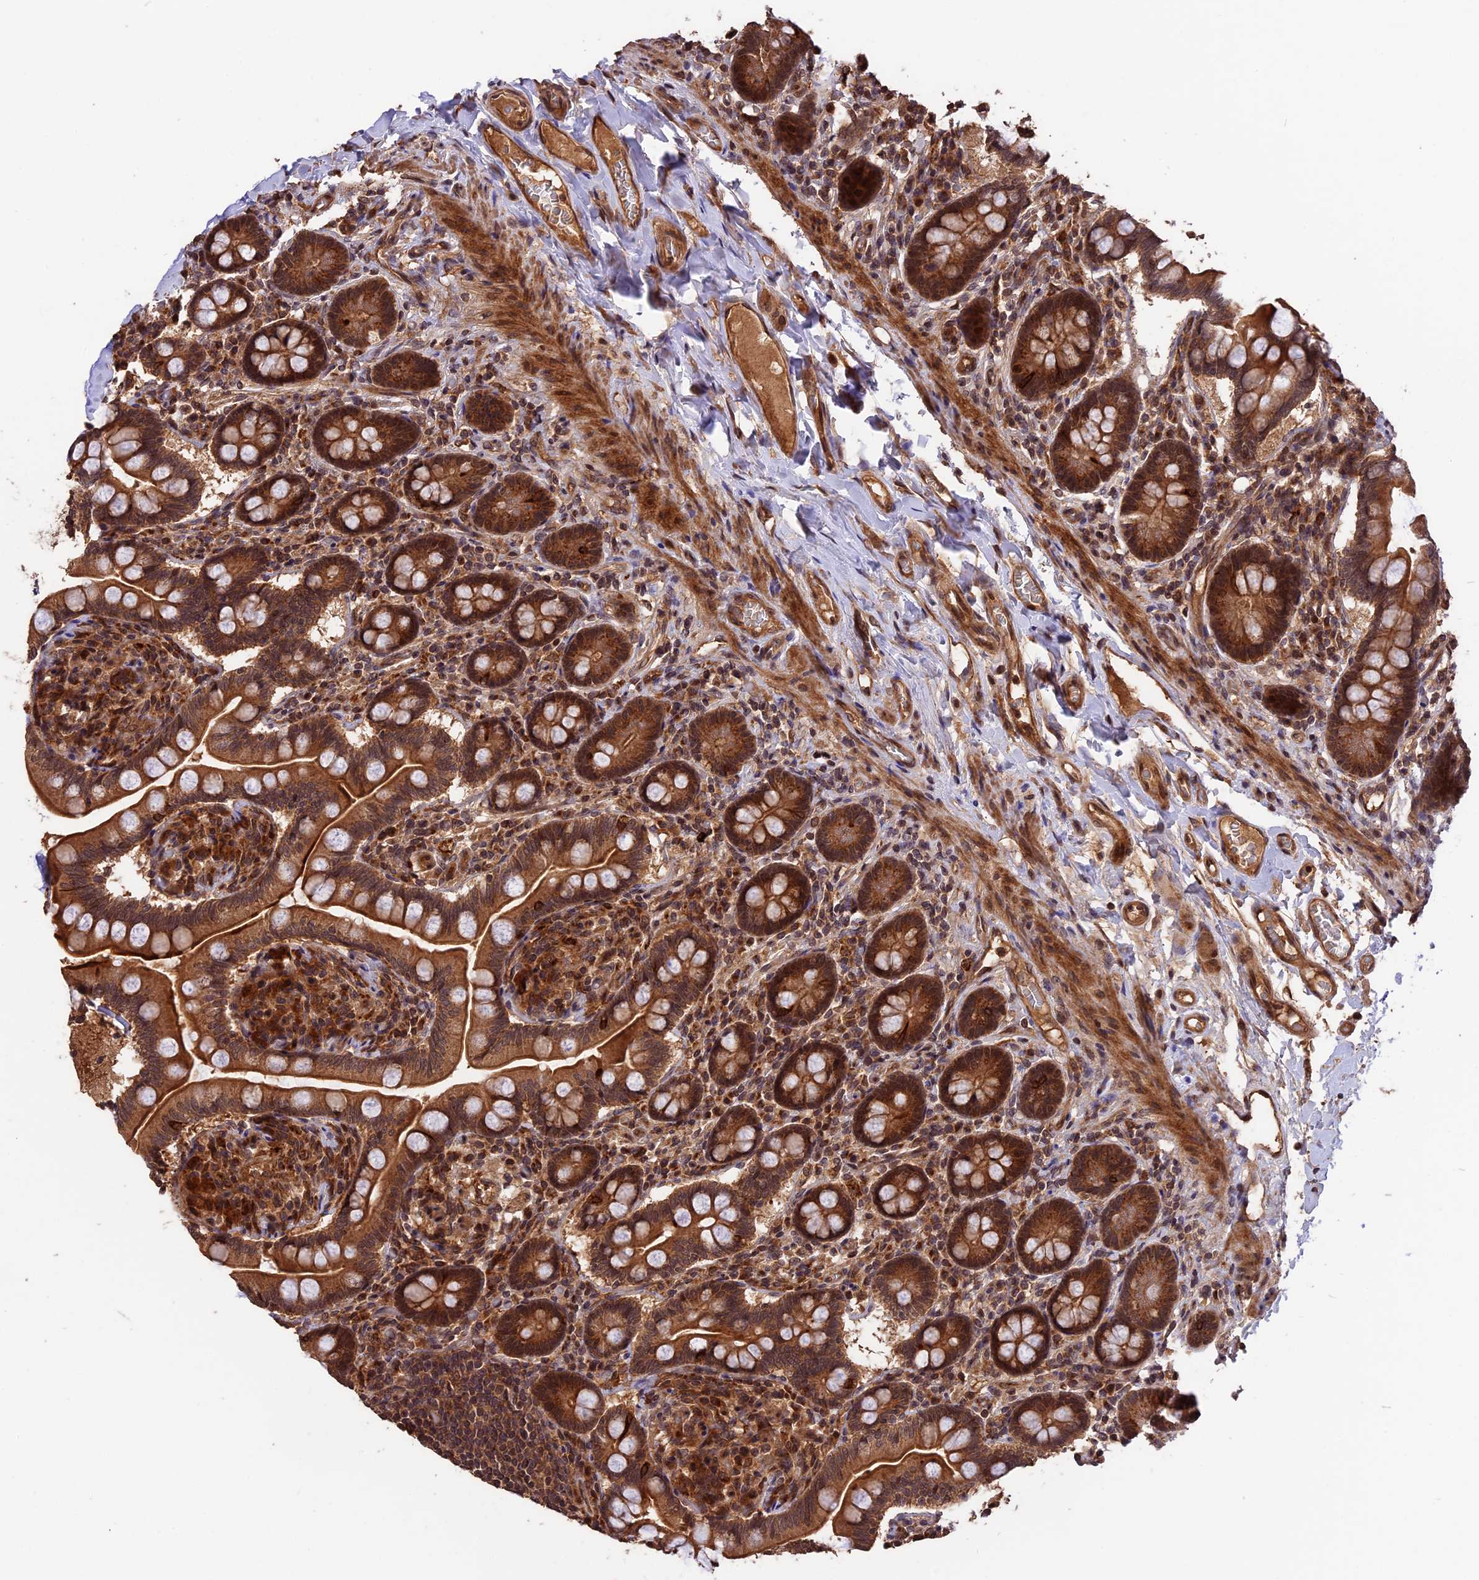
{"staining": {"intensity": "strong", "quantity": ">75%", "location": "cytoplasmic/membranous,nuclear"}, "tissue": "small intestine", "cell_type": "Glandular cells", "image_type": "normal", "snomed": [{"axis": "morphology", "description": "Normal tissue, NOS"}, {"axis": "topography", "description": "Small intestine"}], "caption": "The histopathology image shows immunohistochemical staining of unremarkable small intestine. There is strong cytoplasmic/membranous,nuclear staining is appreciated in approximately >75% of glandular cells.", "gene": "ESCO1", "patient": {"sex": "female", "age": 64}}